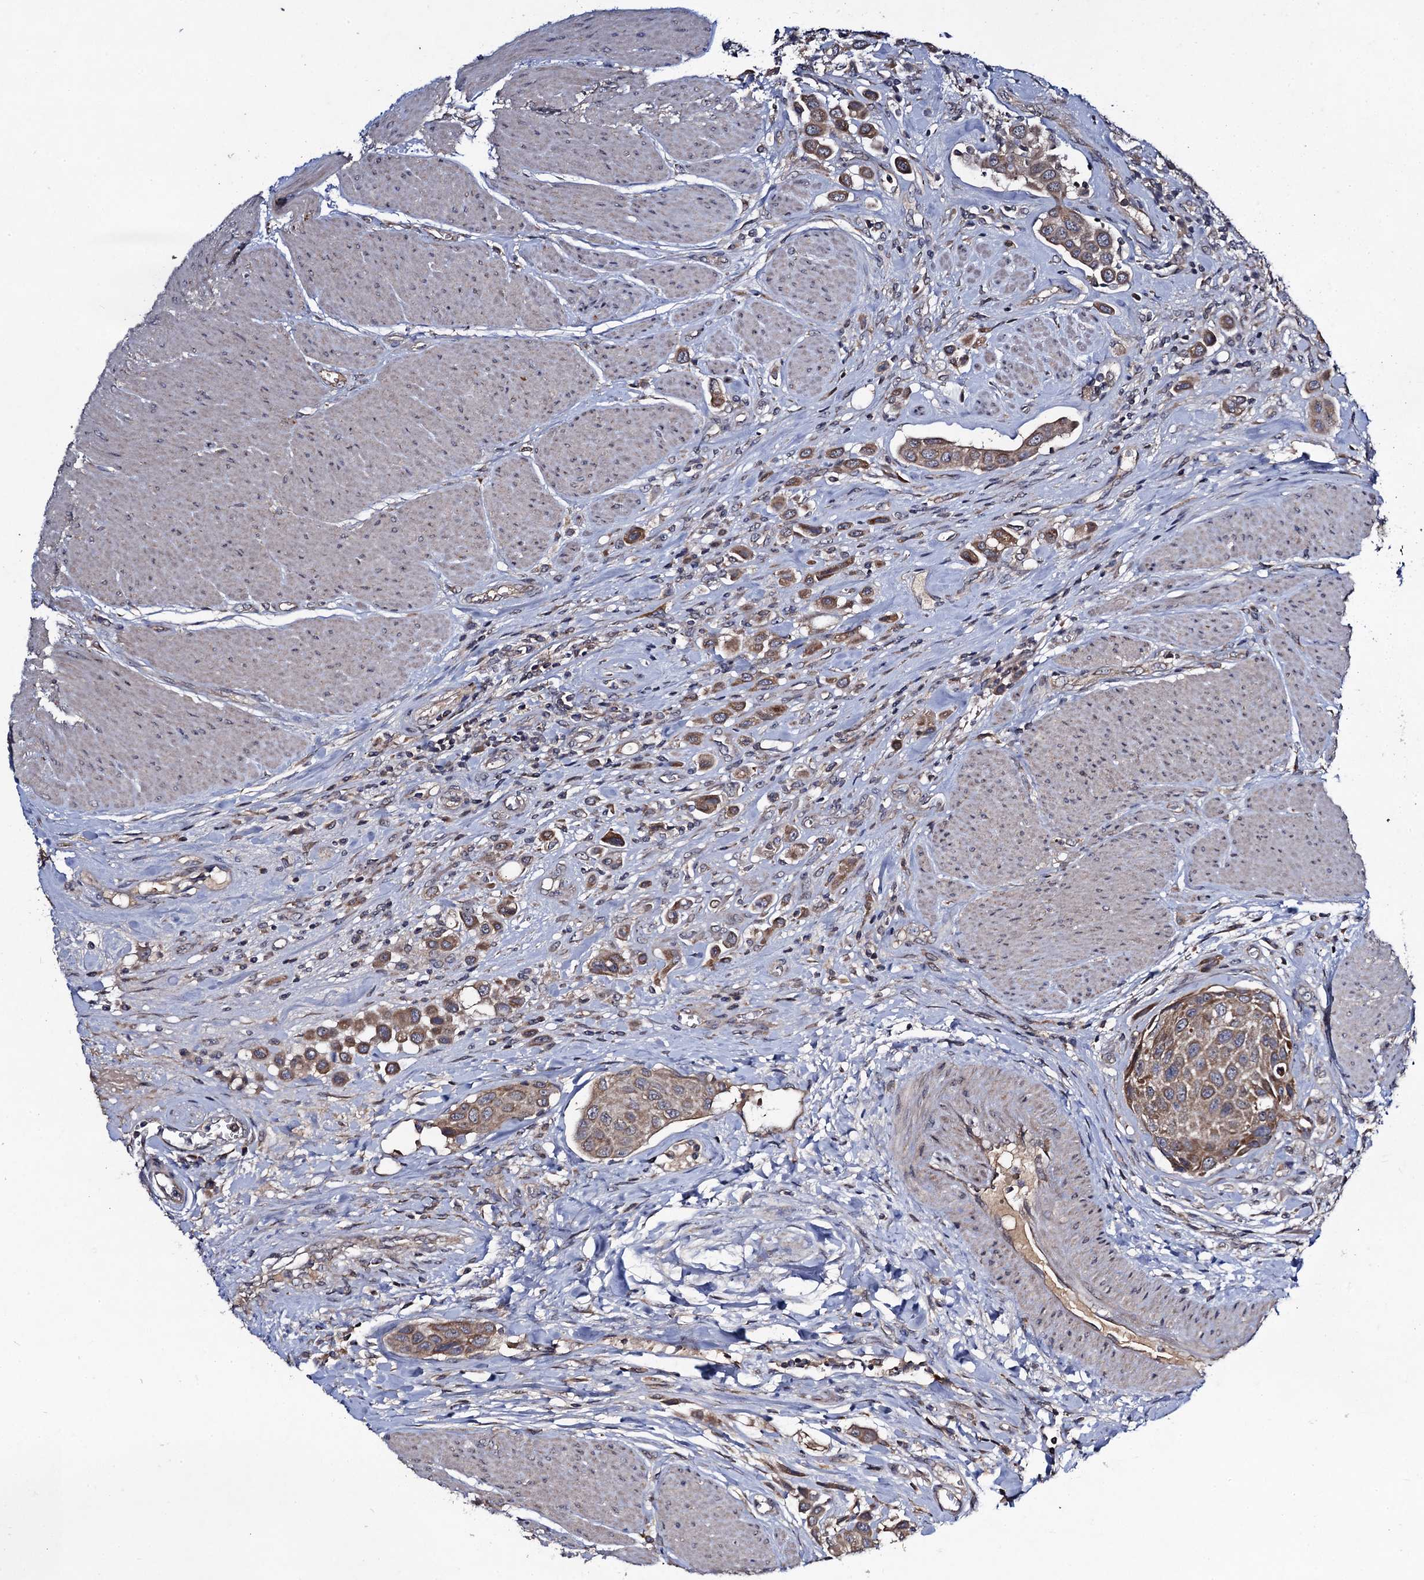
{"staining": {"intensity": "moderate", "quantity": ">75%", "location": "cytoplasmic/membranous"}, "tissue": "urothelial cancer", "cell_type": "Tumor cells", "image_type": "cancer", "snomed": [{"axis": "morphology", "description": "Urothelial carcinoma, High grade"}, {"axis": "topography", "description": "Urinary bladder"}], "caption": "Urothelial cancer stained with a protein marker demonstrates moderate staining in tumor cells.", "gene": "VPS37D", "patient": {"sex": "male", "age": 50}}